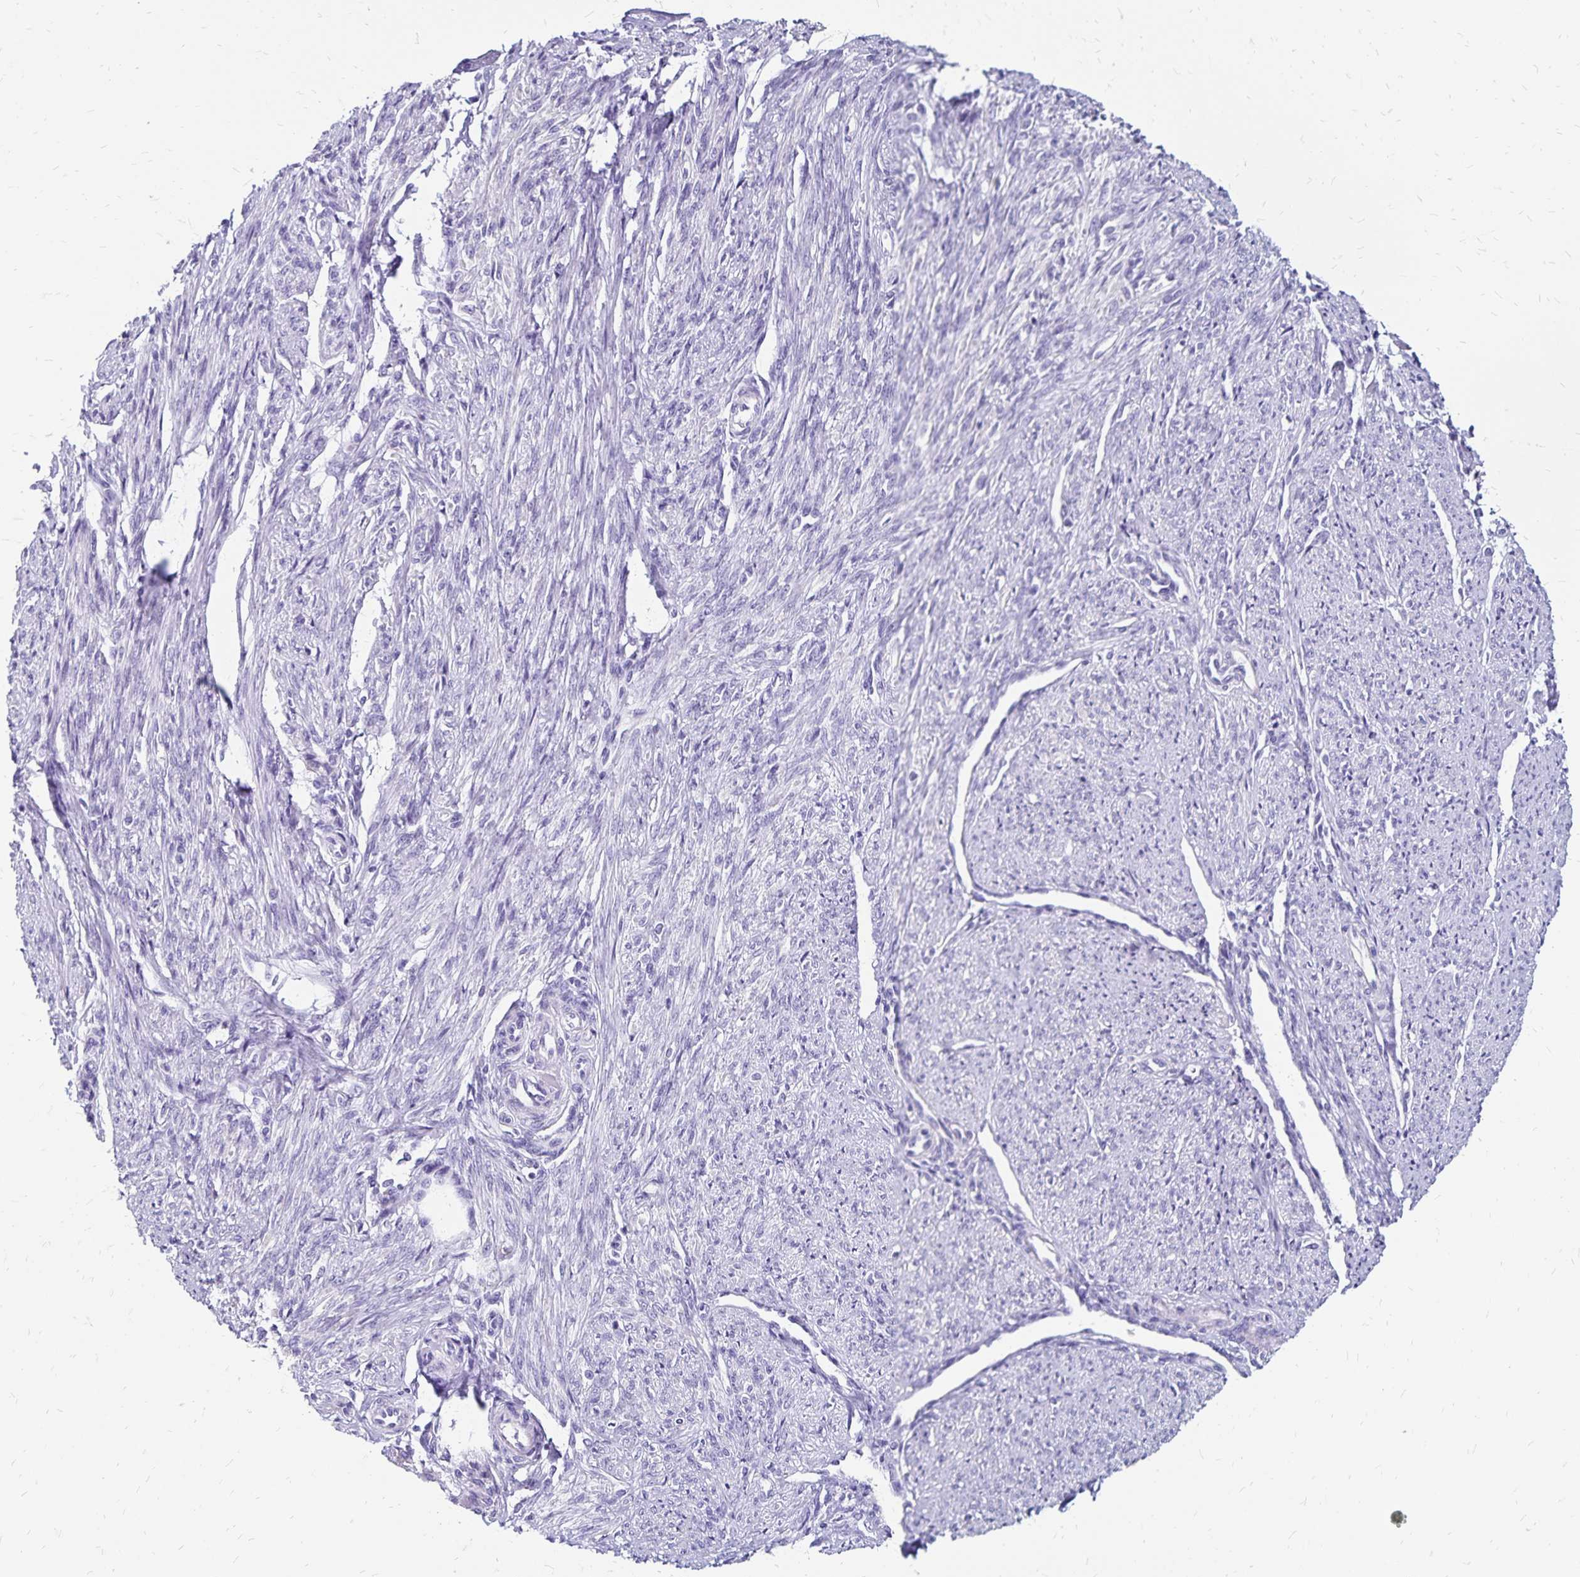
{"staining": {"intensity": "negative", "quantity": "none", "location": "none"}, "tissue": "smooth muscle", "cell_type": "Smooth muscle cells", "image_type": "normal", "snomed": [{"axis": "morphology", "description": "Normal tissue, NOS"}, {"axis": "topography", "description": "Smooth muscle"}], "caption": "Protein analysis of unremarkable smooth muscle reveals no significant expression in smooth muscle cells.", "gene": "IKZF1", "patient": {"sex": "female", "age": 65}}